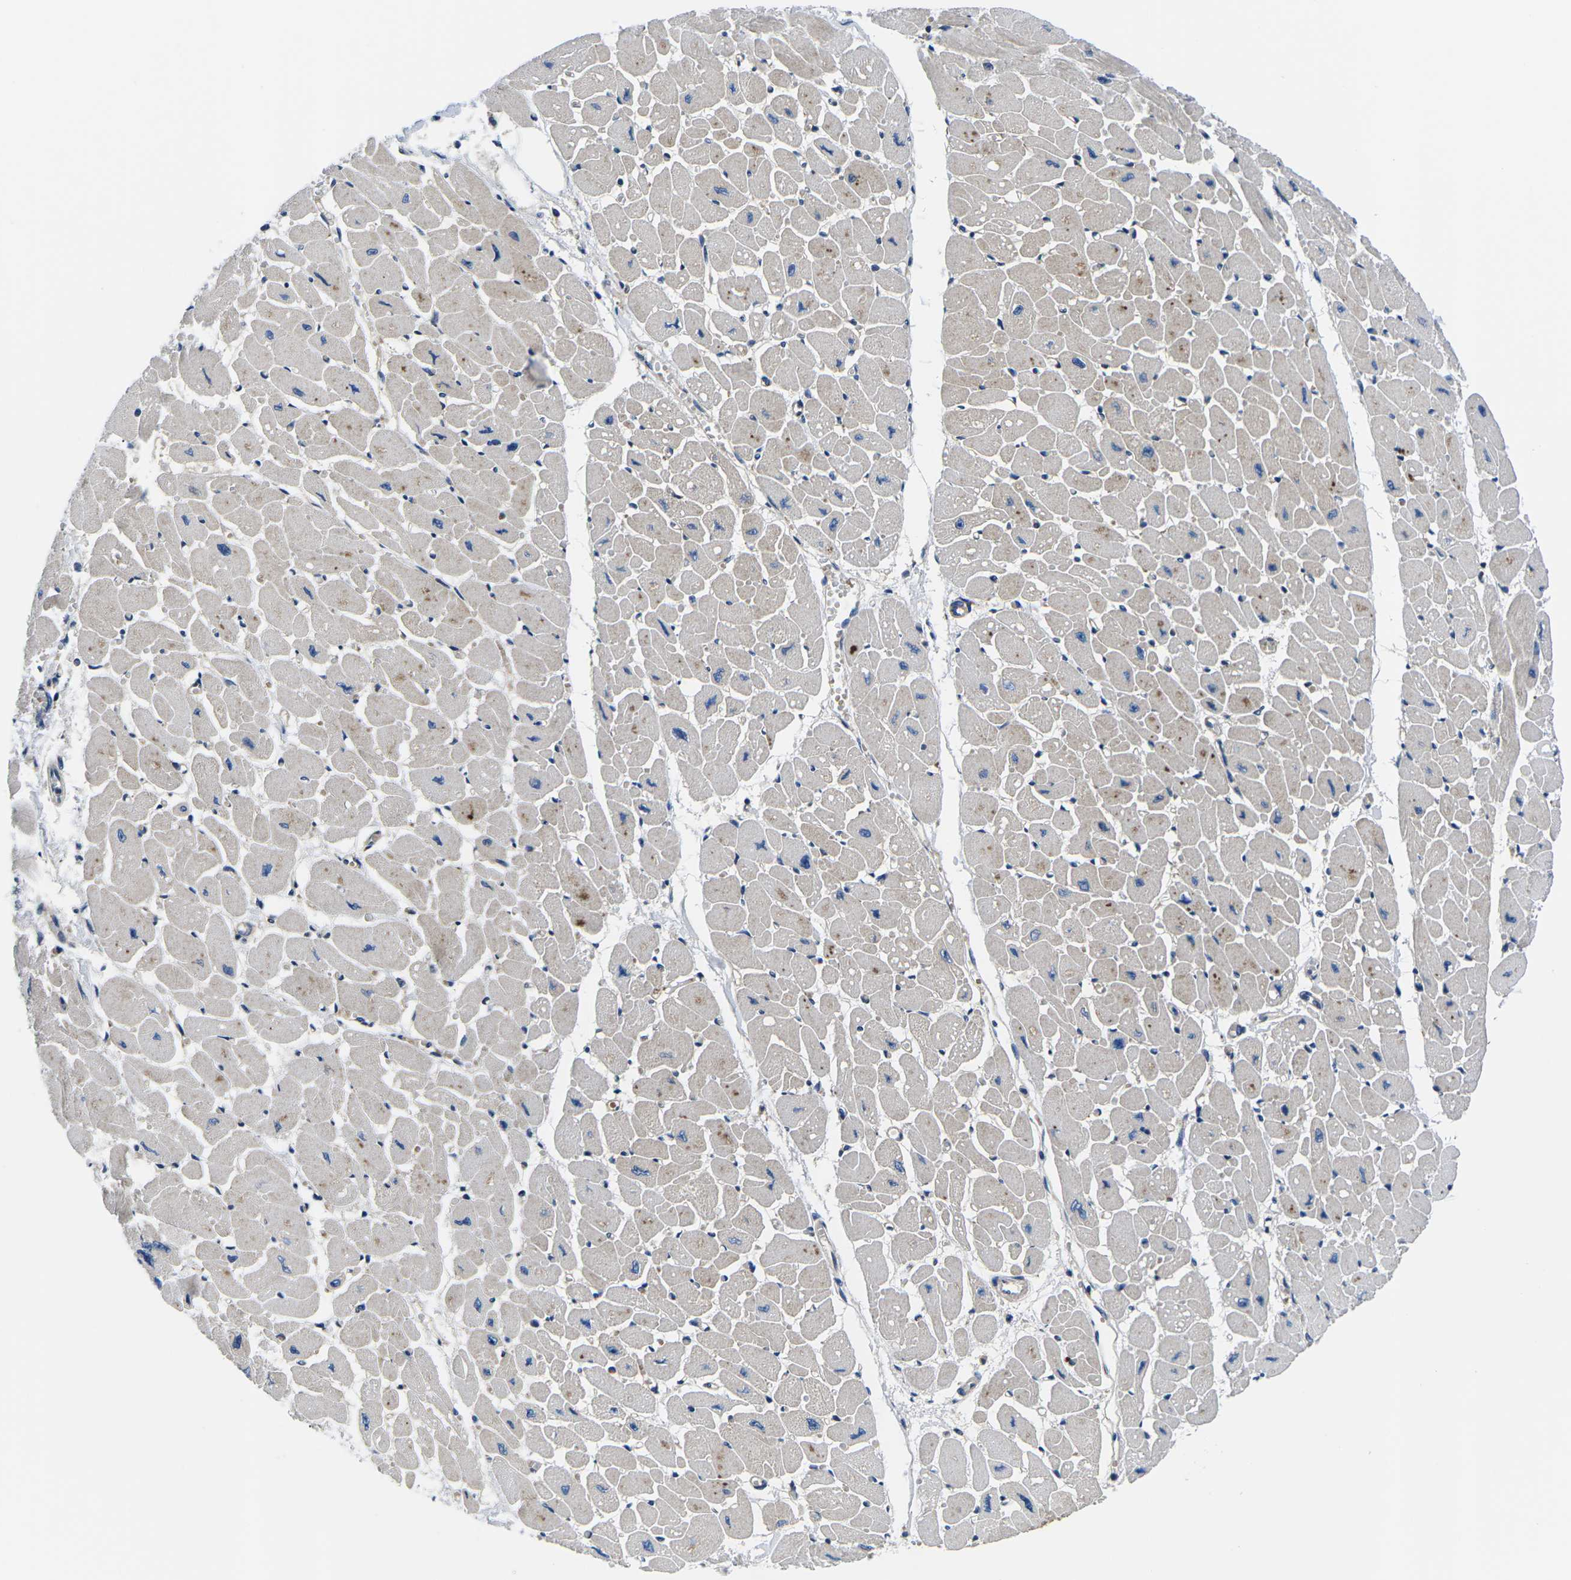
{"staining": {"intensity": "moderate", "quantity": "25%-75%", "location": "cytoplasmic/membranous"}, "tissue": "heart muscle", "cell_type": "Cardiomyocytes", "image_type": "normal", "snomed": [{"axis": "morphology", "description": "Normal tissue, NOS"}, {"axis": "topography", "description": "Heart"}], "caption": "Human heart muscle stained with a protein marker displays moderate staining in cardiomyocytes.", "gene": "EIF4E", "patient": {"sex": "female", "age": 54}}